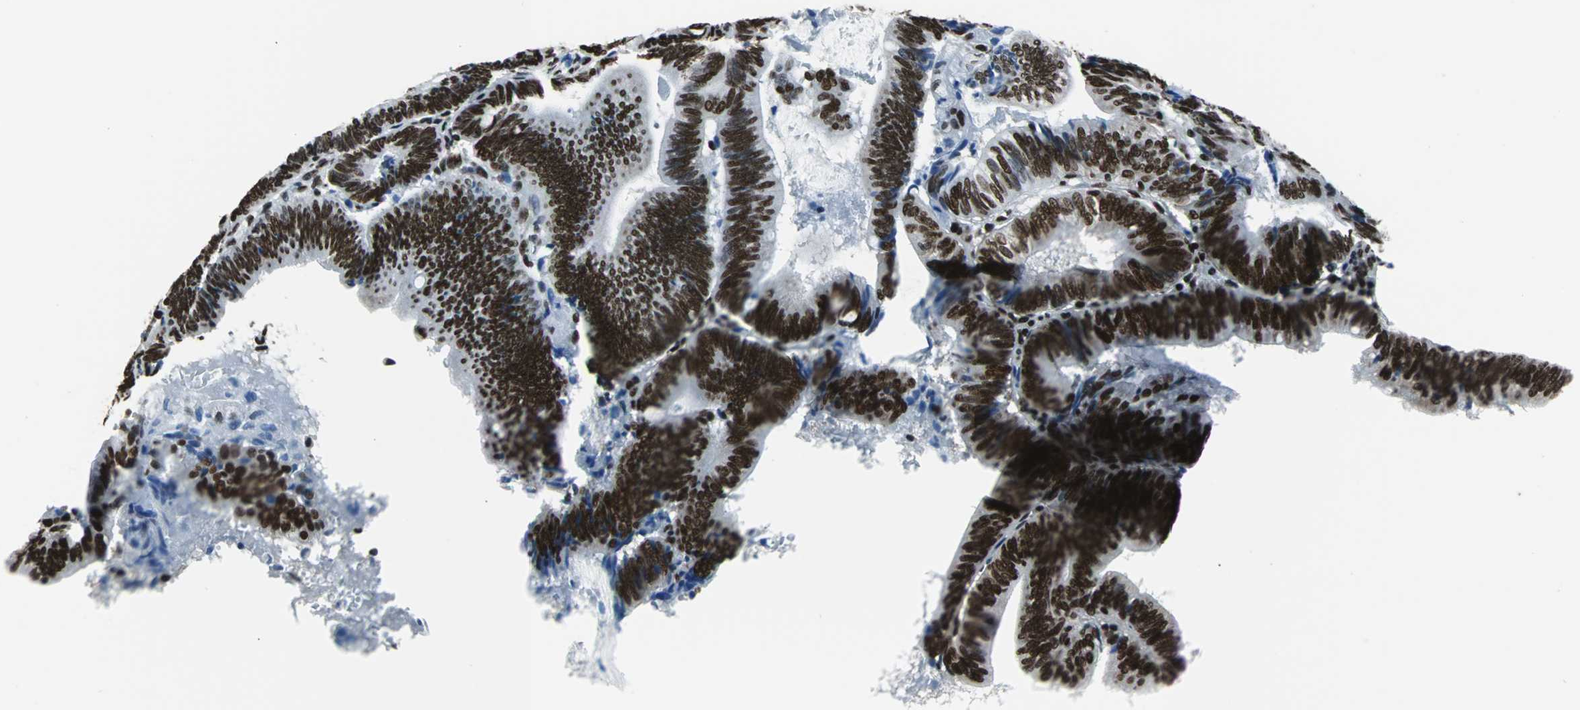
{"staining": {"intensity": "strong", "quantity": ">75%", "location": "nuclear"}, "tissue": "pancreatic cancer", "cell_type": "Tumor cells", "image_type": "cancer", "snomed": [{"axis": "morphology", "description": "Adenocarcinoma, NOS"}, {"axis": "topography", "description": "Pancreas"}], "caption": "Human pancreatic cancer (adenocarcinoma) stained for a protein (brown) reveals strong nuclear positive staining in approximately >75% of tumor cells.", "gene": "FUBP1", "patient": {"sex": "male", "age": 82}}